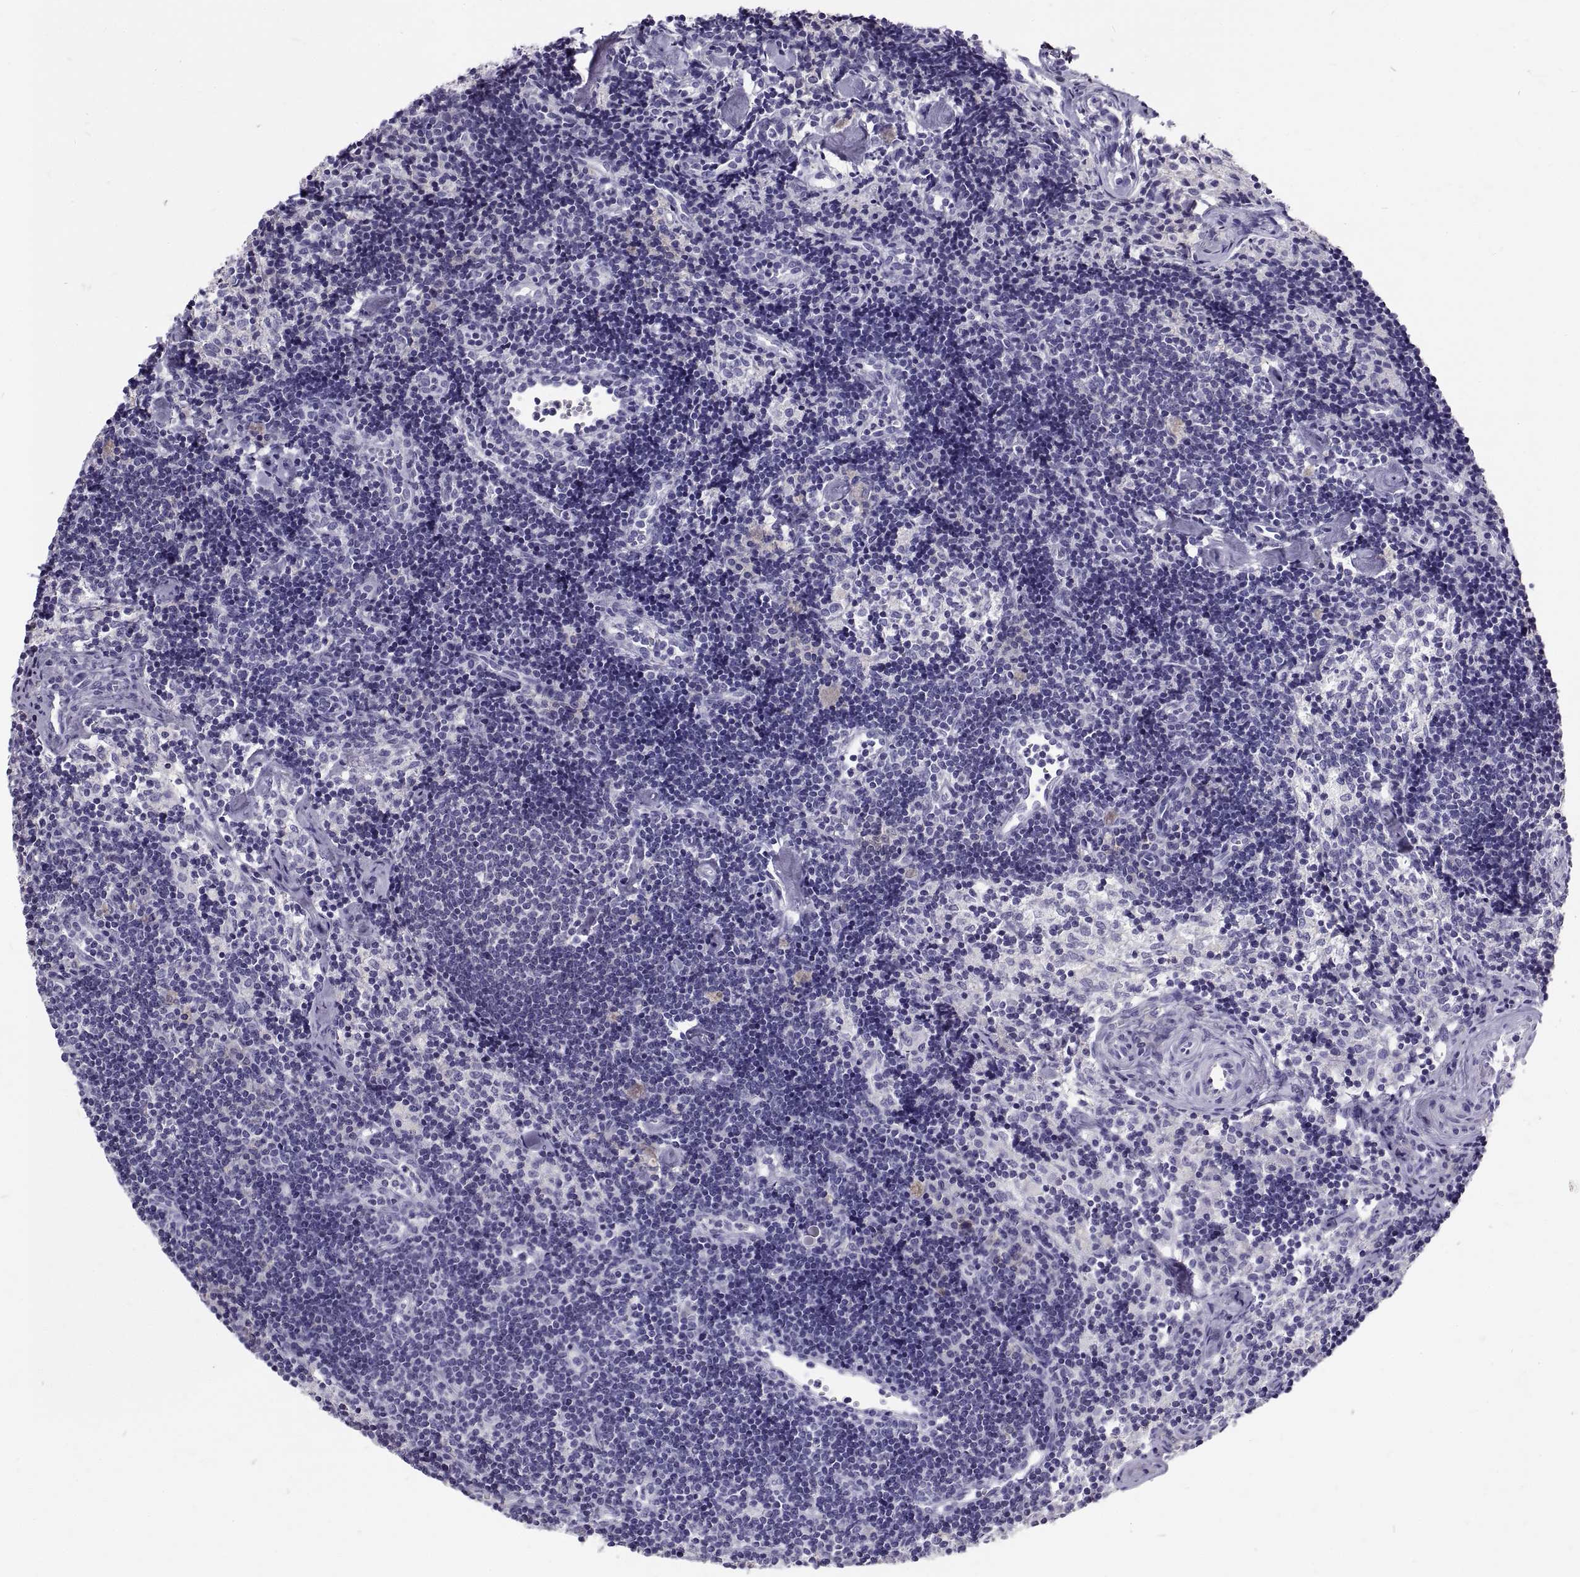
{"staining": {"intensity": "negative", "quantity": "none", "location": "none"}, "tissue": "lymph node", "cell_type": "Germinal center cells", "image_type": "normal", "snomed": [{"axis": "morphology", "description": "Normal tissue, NOS"}, {"axis": "topography", "description": "Lymph node"}], "caption": "Immunohistochemical staining of unremarkable lymph node reveals no significant expression in germinal center cells. The staining was performed using DAB to visualize the protein expression in brown, while the nuclei were stained in blue with hematoxylin (Magnification: 20x).", "gene": "GNG12", "patient": {"sex": "female", "age": 42}}